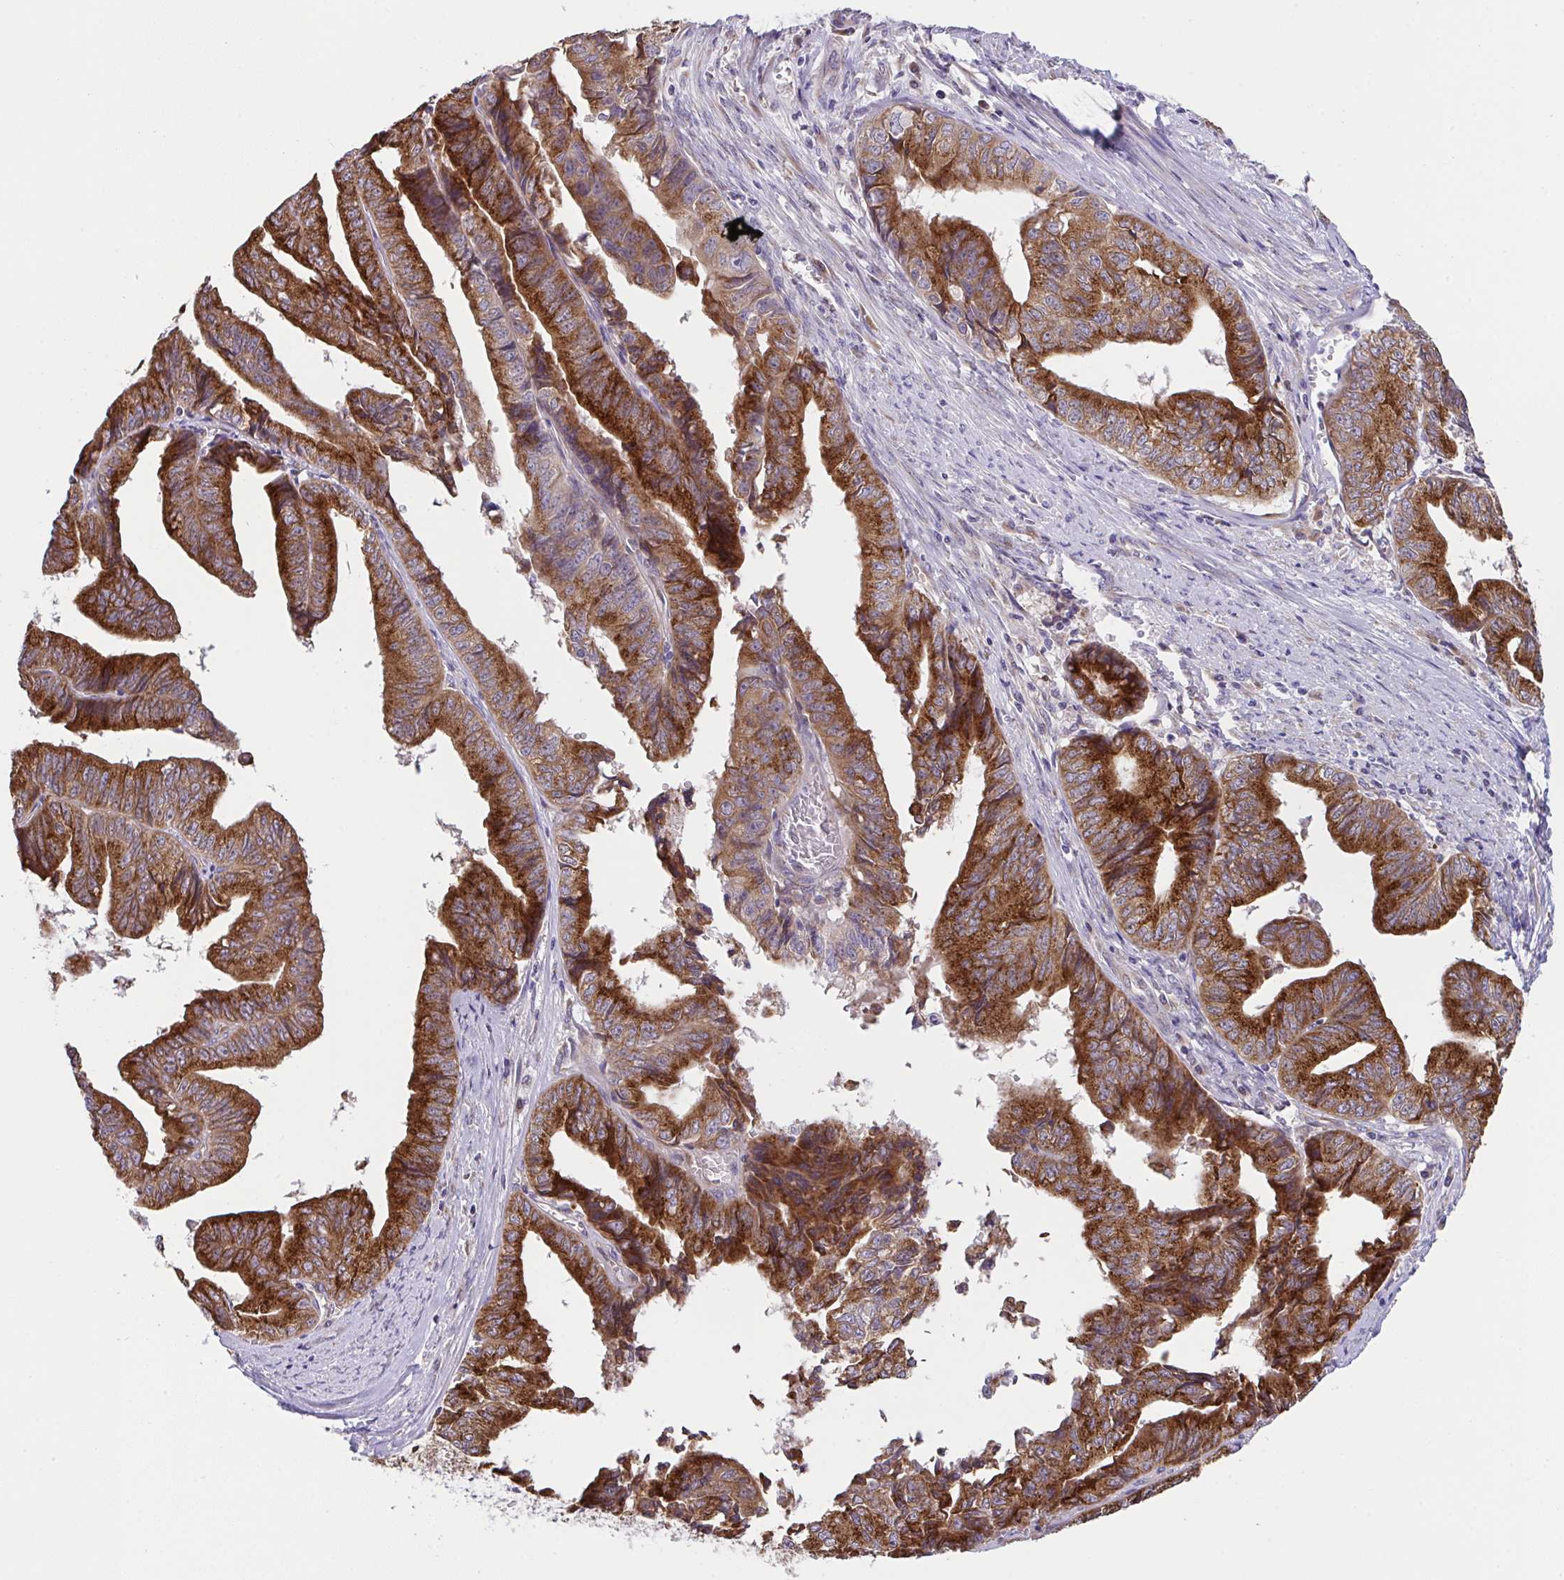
{"staining": {"intensity": "strong", "quantity": ">75%", "location": "cytoplasmic/membranous"}, "tissue": "endometrial cancer", "cell_type": "Tumor cells", "image_type": "cancer", "snomed": [{"axis": "morphology", "description": "Adenocarcinoma, NOS"}, {"axis": "topography", "description": "Endometrium"}], "caption": "High-magnification brightfield microscopy of adenocarcinoma (endometrial) stained with DAB (brown) and counterstained with hematoxylin (blue). tumor cells exhibit strong cytoplasmic/membranous expression is present in approximately>75% of cells.", "gene": "MIA3", "patient": {"sex": "female", "age": 65}}